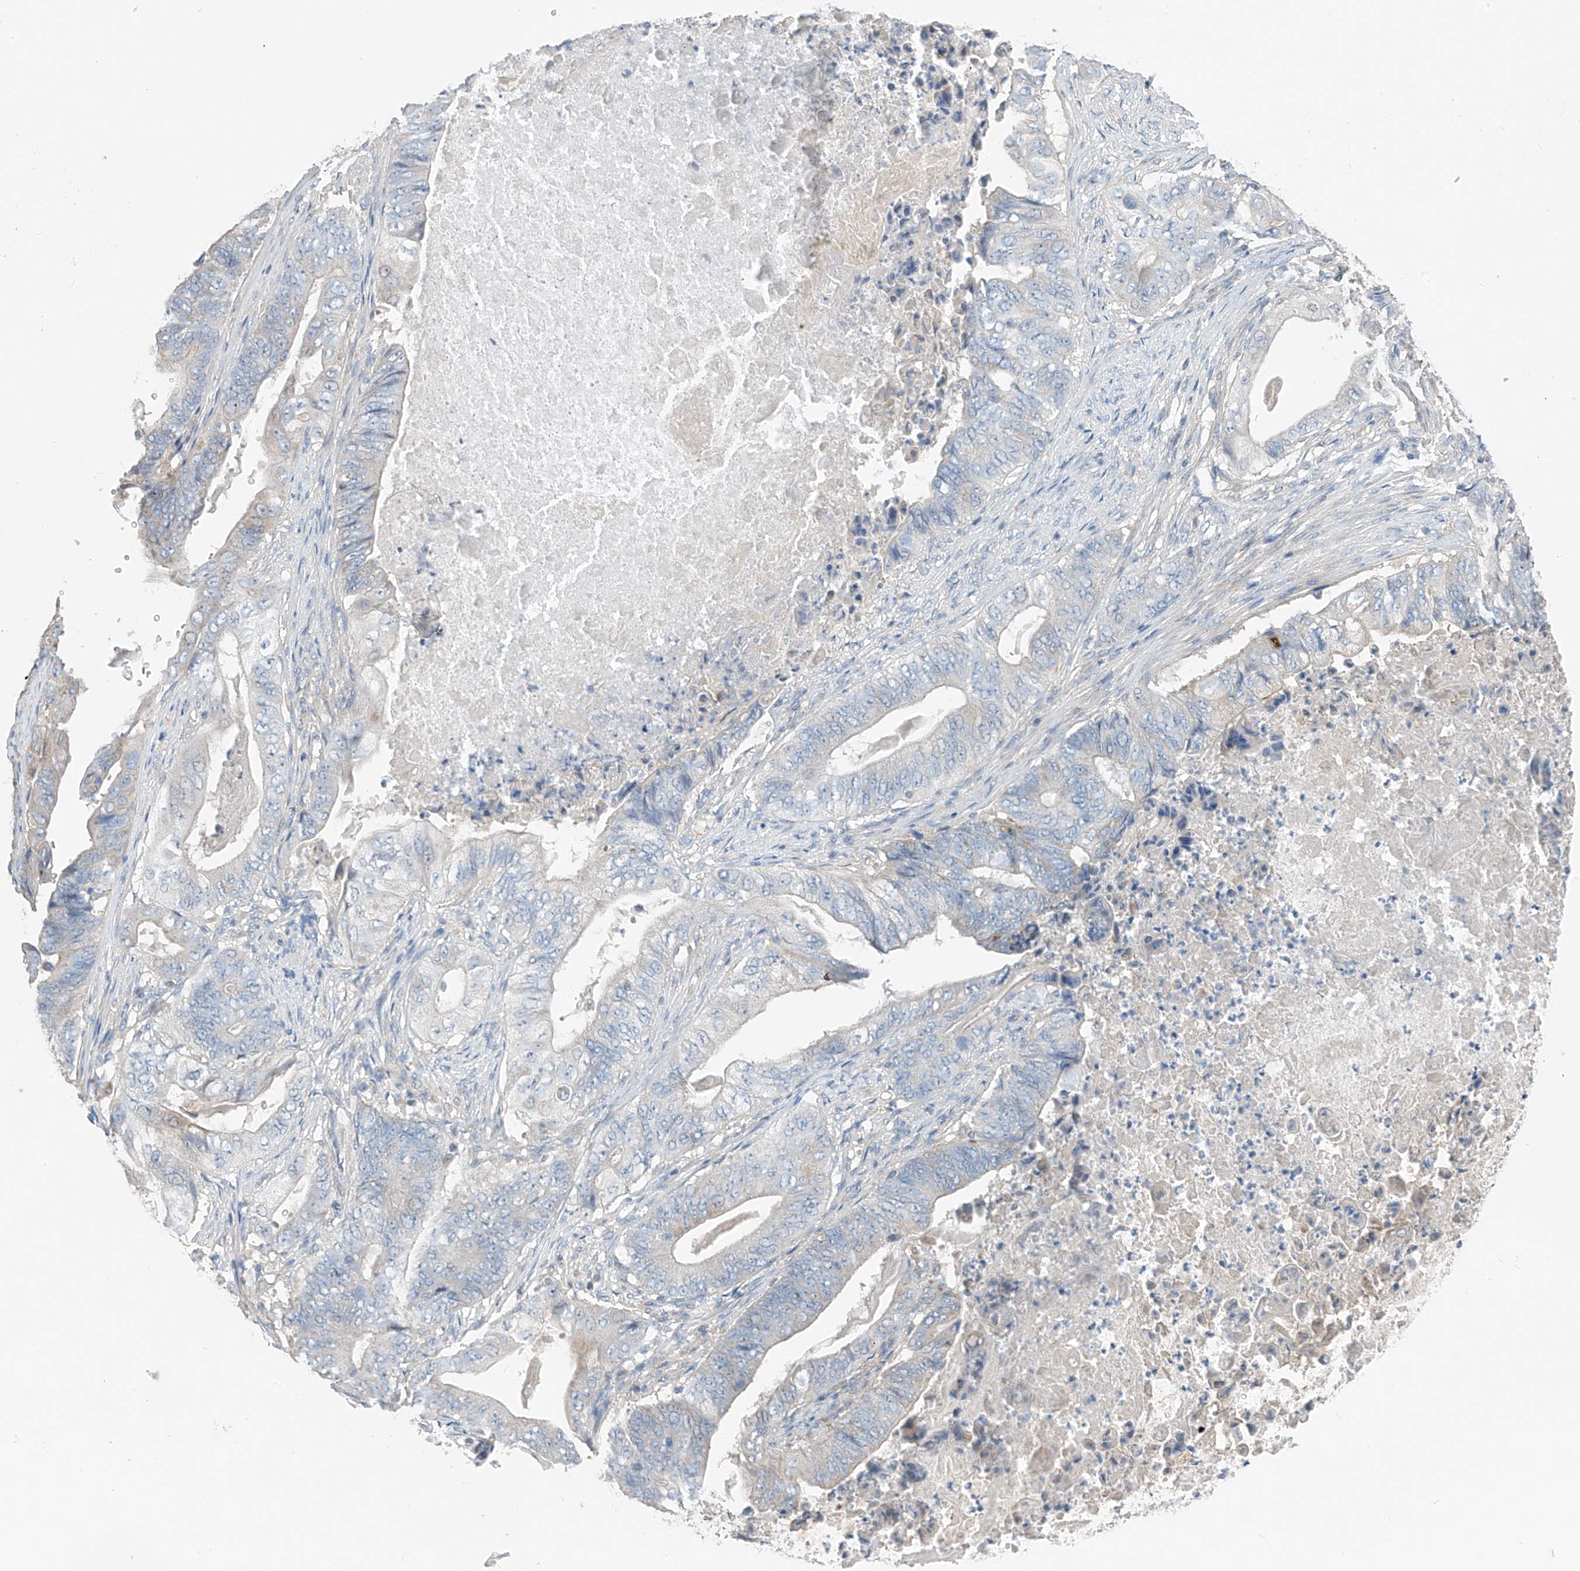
{"staining": {"intensity": "negative", "quantity": "none", "location": "none"}, "tissue": "stomach cancer", "cell_type": "Tumor cells", "image_type": "cancer", "snomed": [{"axis": "morphology", "description": "Adenocarcinoma, NOS"}, {"axis": "topography", "description": "Stomach"}], "caption": "Adenocarcinoma (stomach) stained for a protein using IHC exhibits no staining tumor cells.", "gene": "SYN3", "patient": {"sex": "female", "age": 73}}